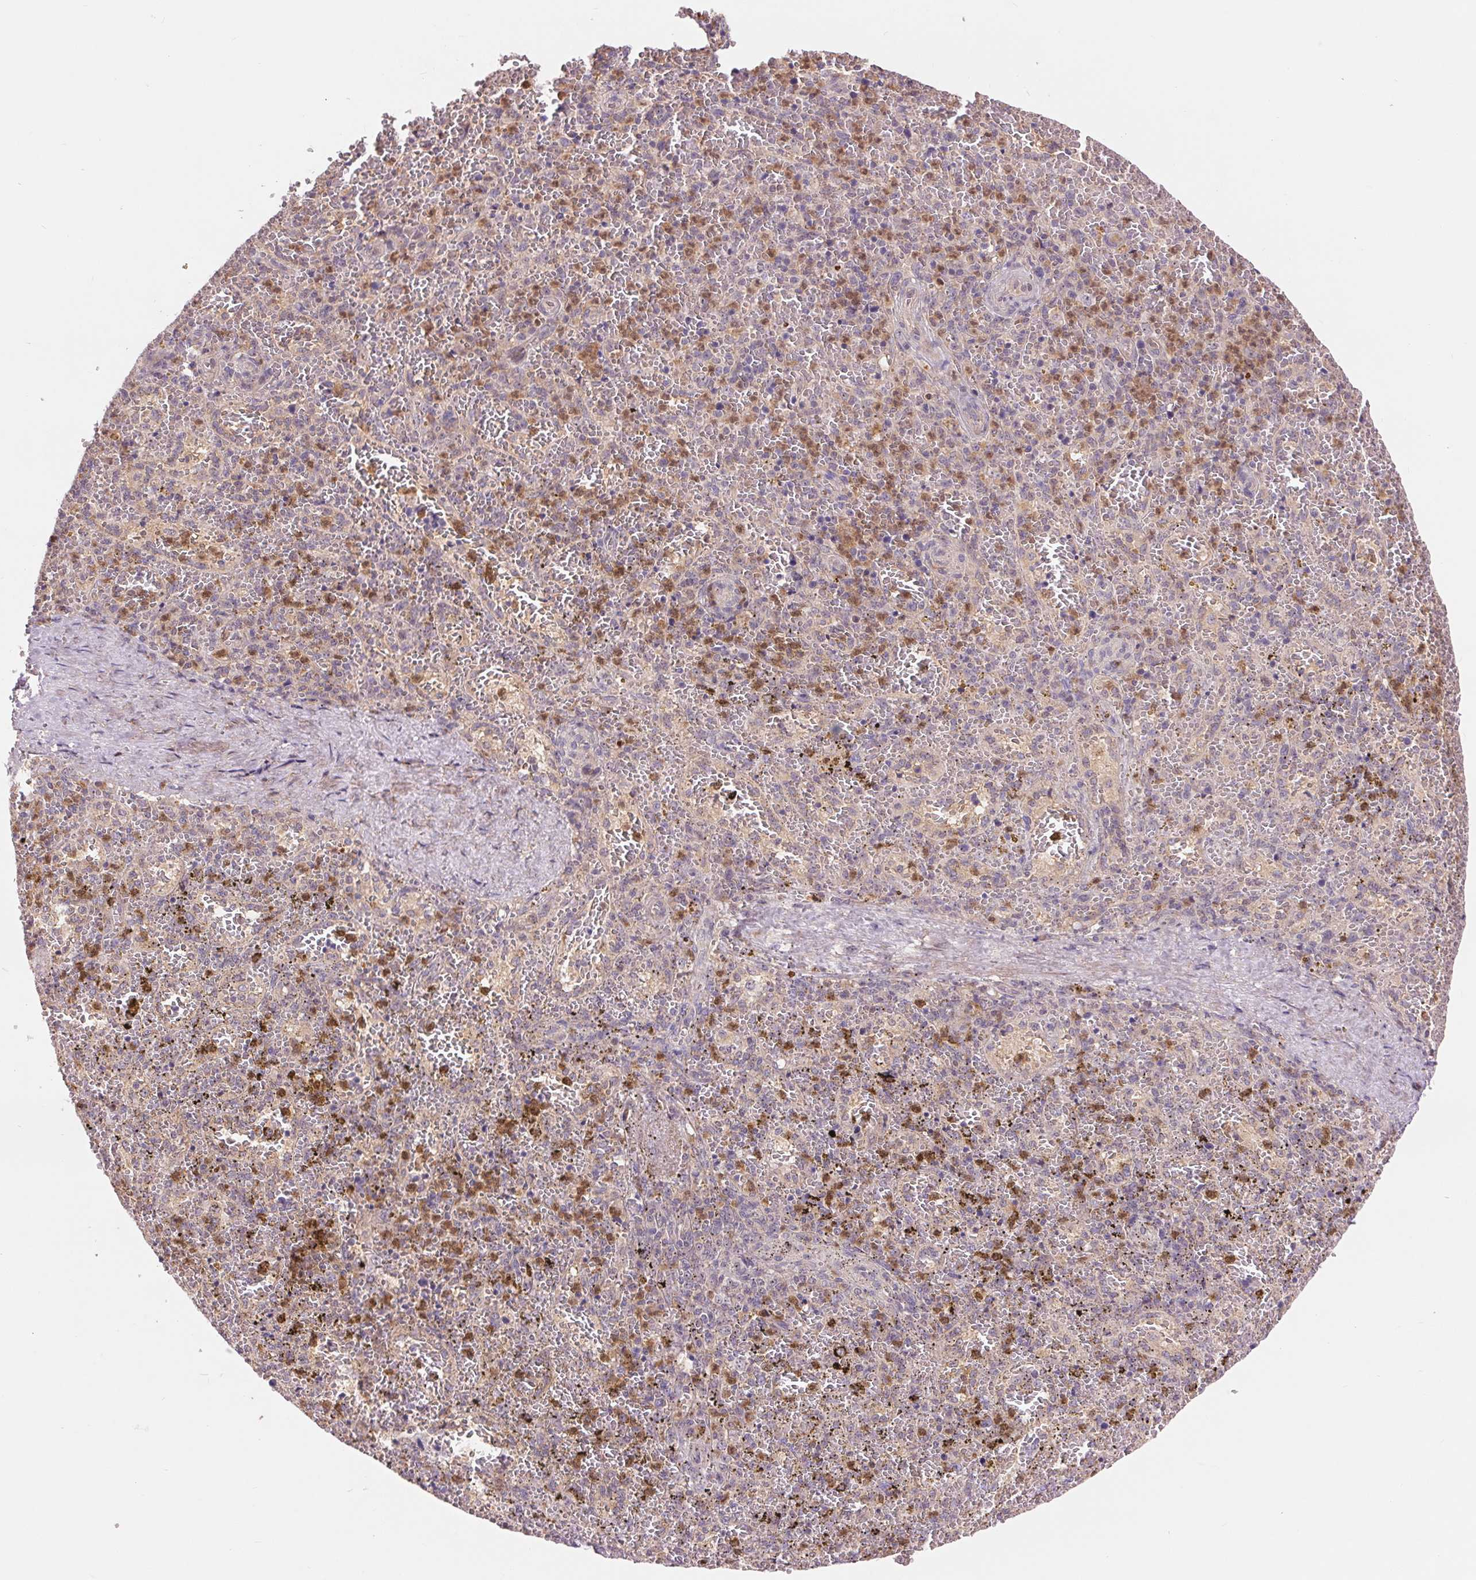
{"staining": {"intensity": "moderate", "quantity": "<25%", "location": "nuclear"}, "tissue": "spleen", "cell_type": "Cells in red pulp", "image_type": "normal", "snomed": [{"axis": "morphology", "description": "Normal tissue, NOS"}, {"axis": "topography", "description": "Spleen"}], "caption": "Spleen stained with immunohistochemistry (IHC) reveals moderate nuclear positivity in approximately <25% of cells in red pulp.", "gene": "RANBP3L", "patient": {"sex": "female", "age": 50}}